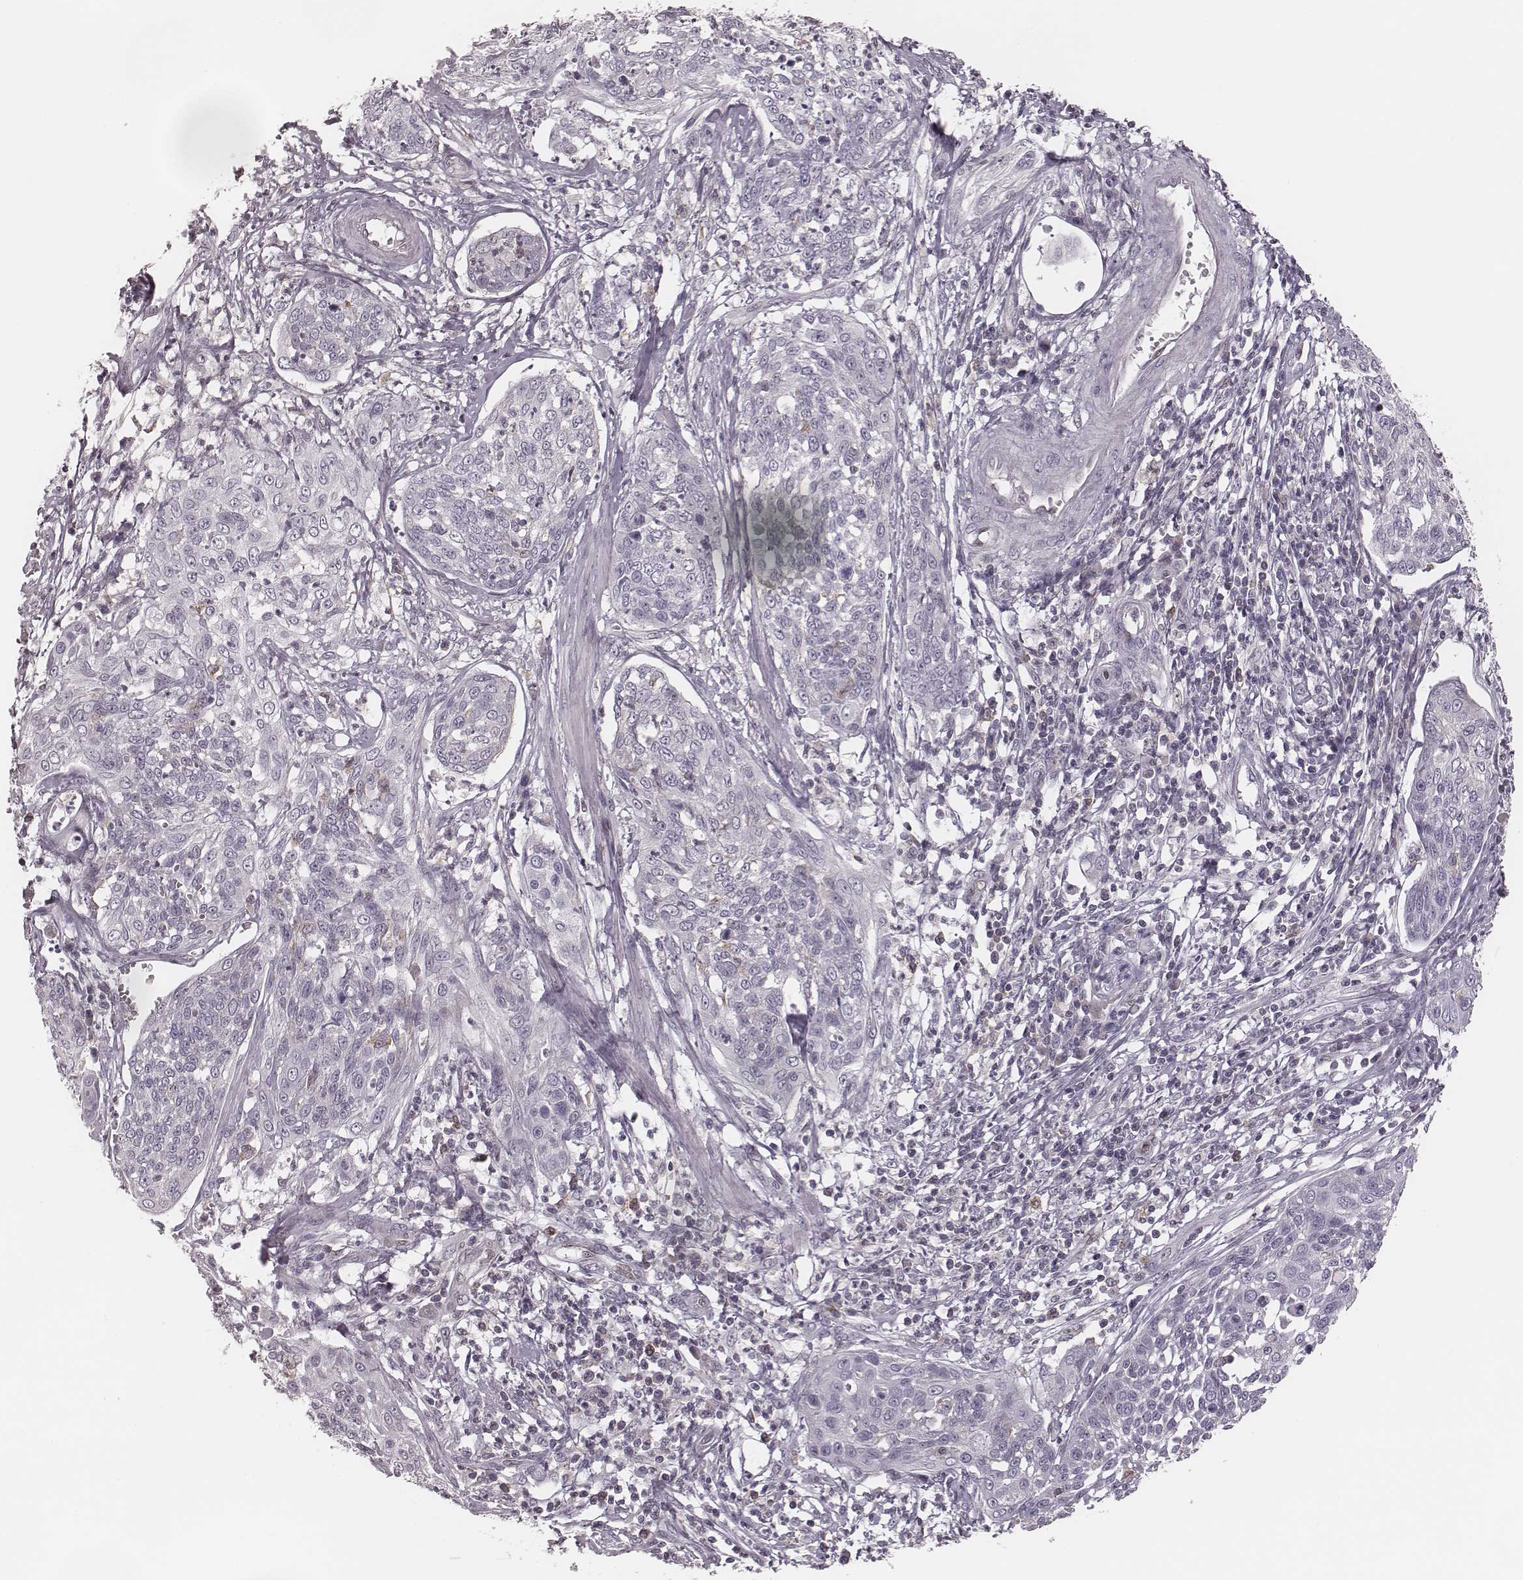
{"staining": {"intensity": "negative", "quantity": "none", "location": "none"}, "tissue": "cervical cancer", "cell_type": "Tumor cells", "image_type": "cancer", "snomed": [{"axis": "morphology", "description": "Squamous cell carcinoma, NOS"}, {"axis": "topography", "description": "Cervix"}], "caption": "The immunohistochemistry (IHC) micrograph has no significant expression in tumor cells of cervical cancer (squamous cell carcinoma) tissue.", "gene": "MSX1", "patient": {"sex": "female", "age": 34}}